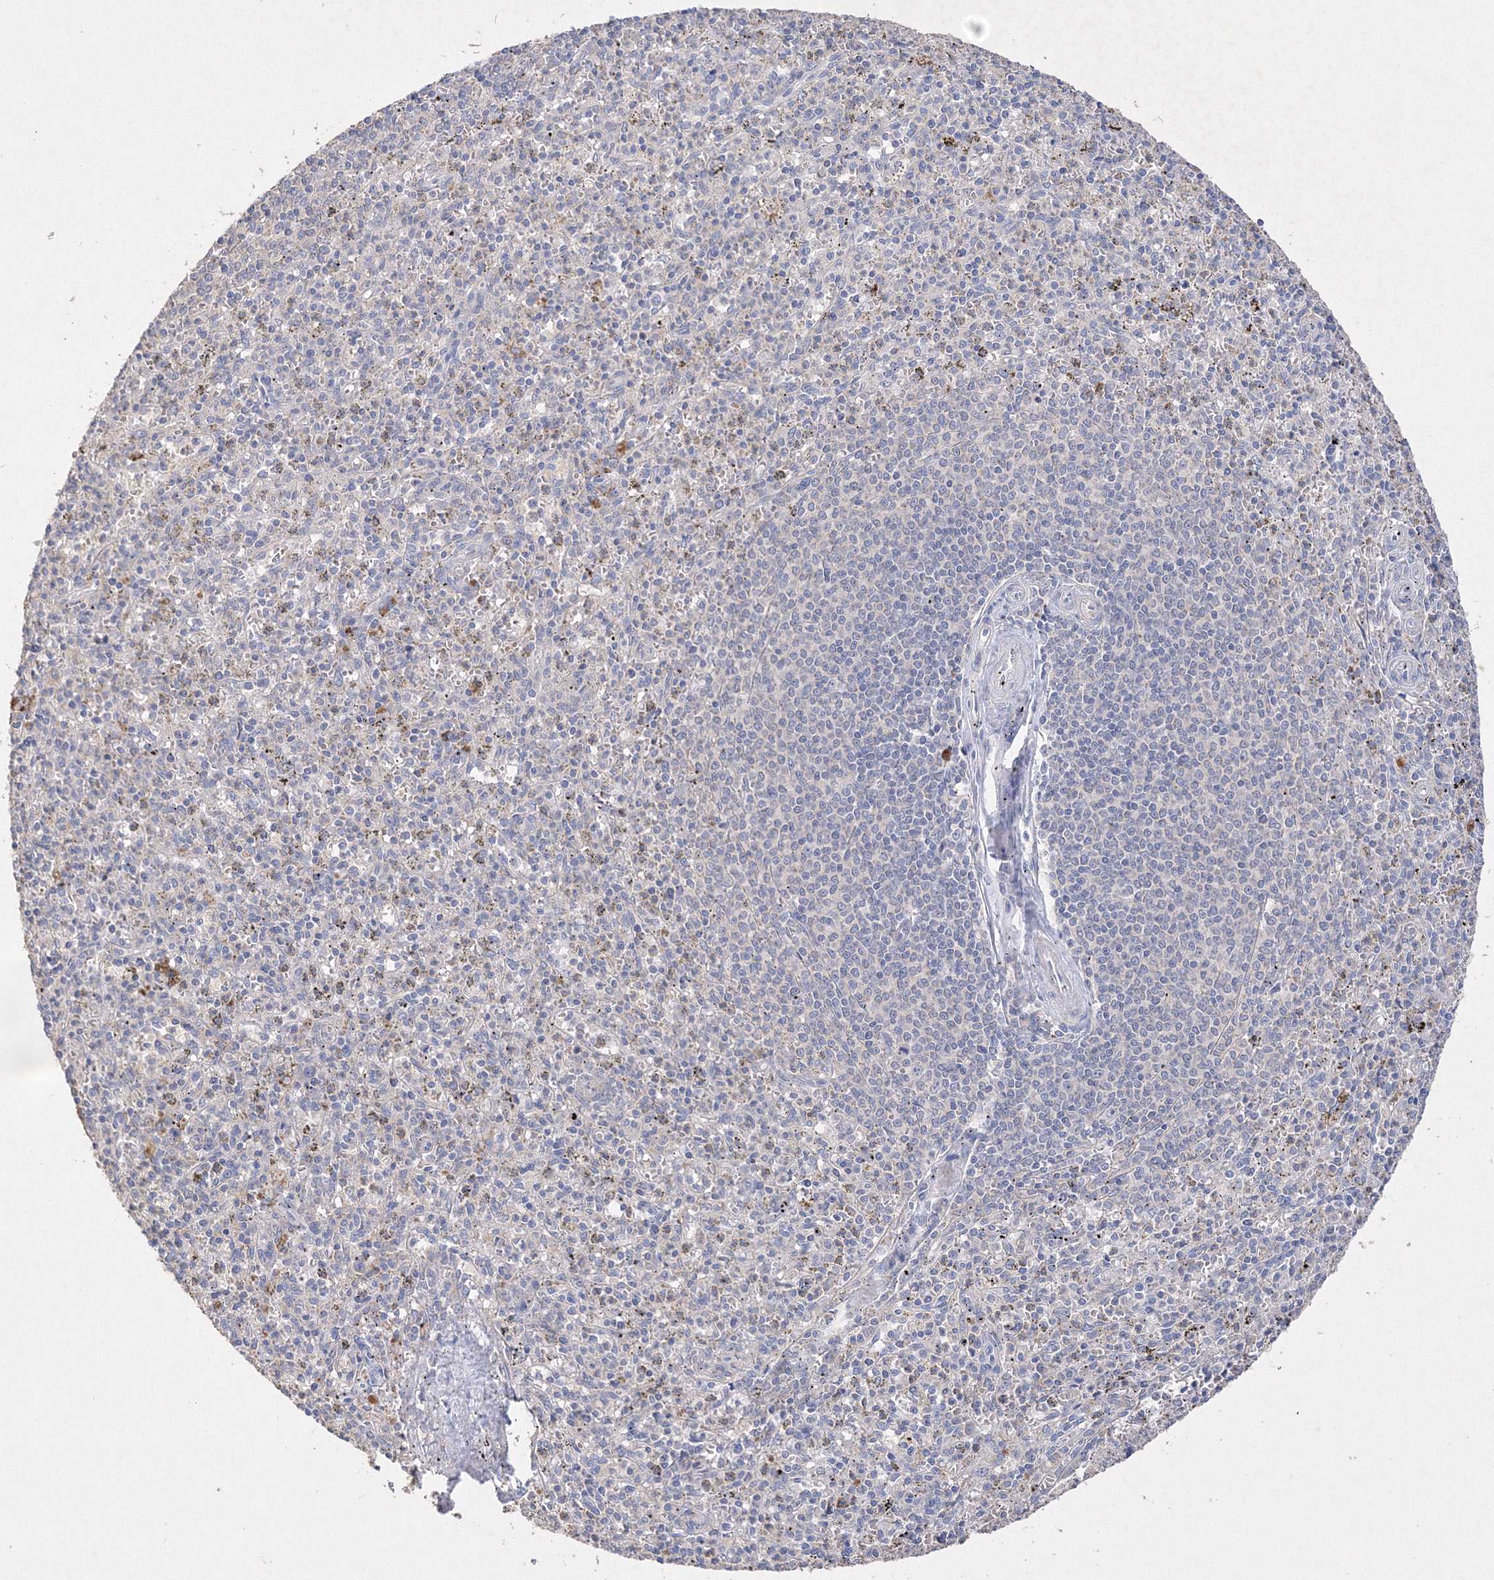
{"staining": {"intensity": "negative", "quantity": "none", "location": "none"}, "tissue": "spleen", "cell_type": "Cells in red pulp", "image_type": "normal", "snomed": [{"axis": "morphology", "description": "Normal tissue, NOS"}, {"axis": "topography", "description": "Spleen"}], "caption": "Immunohistochemical staining of benign spleen reveals no significant positivity in cells in red pulp.", "gene": "GLS", "patient": {"sex": "male", "age": 72}}